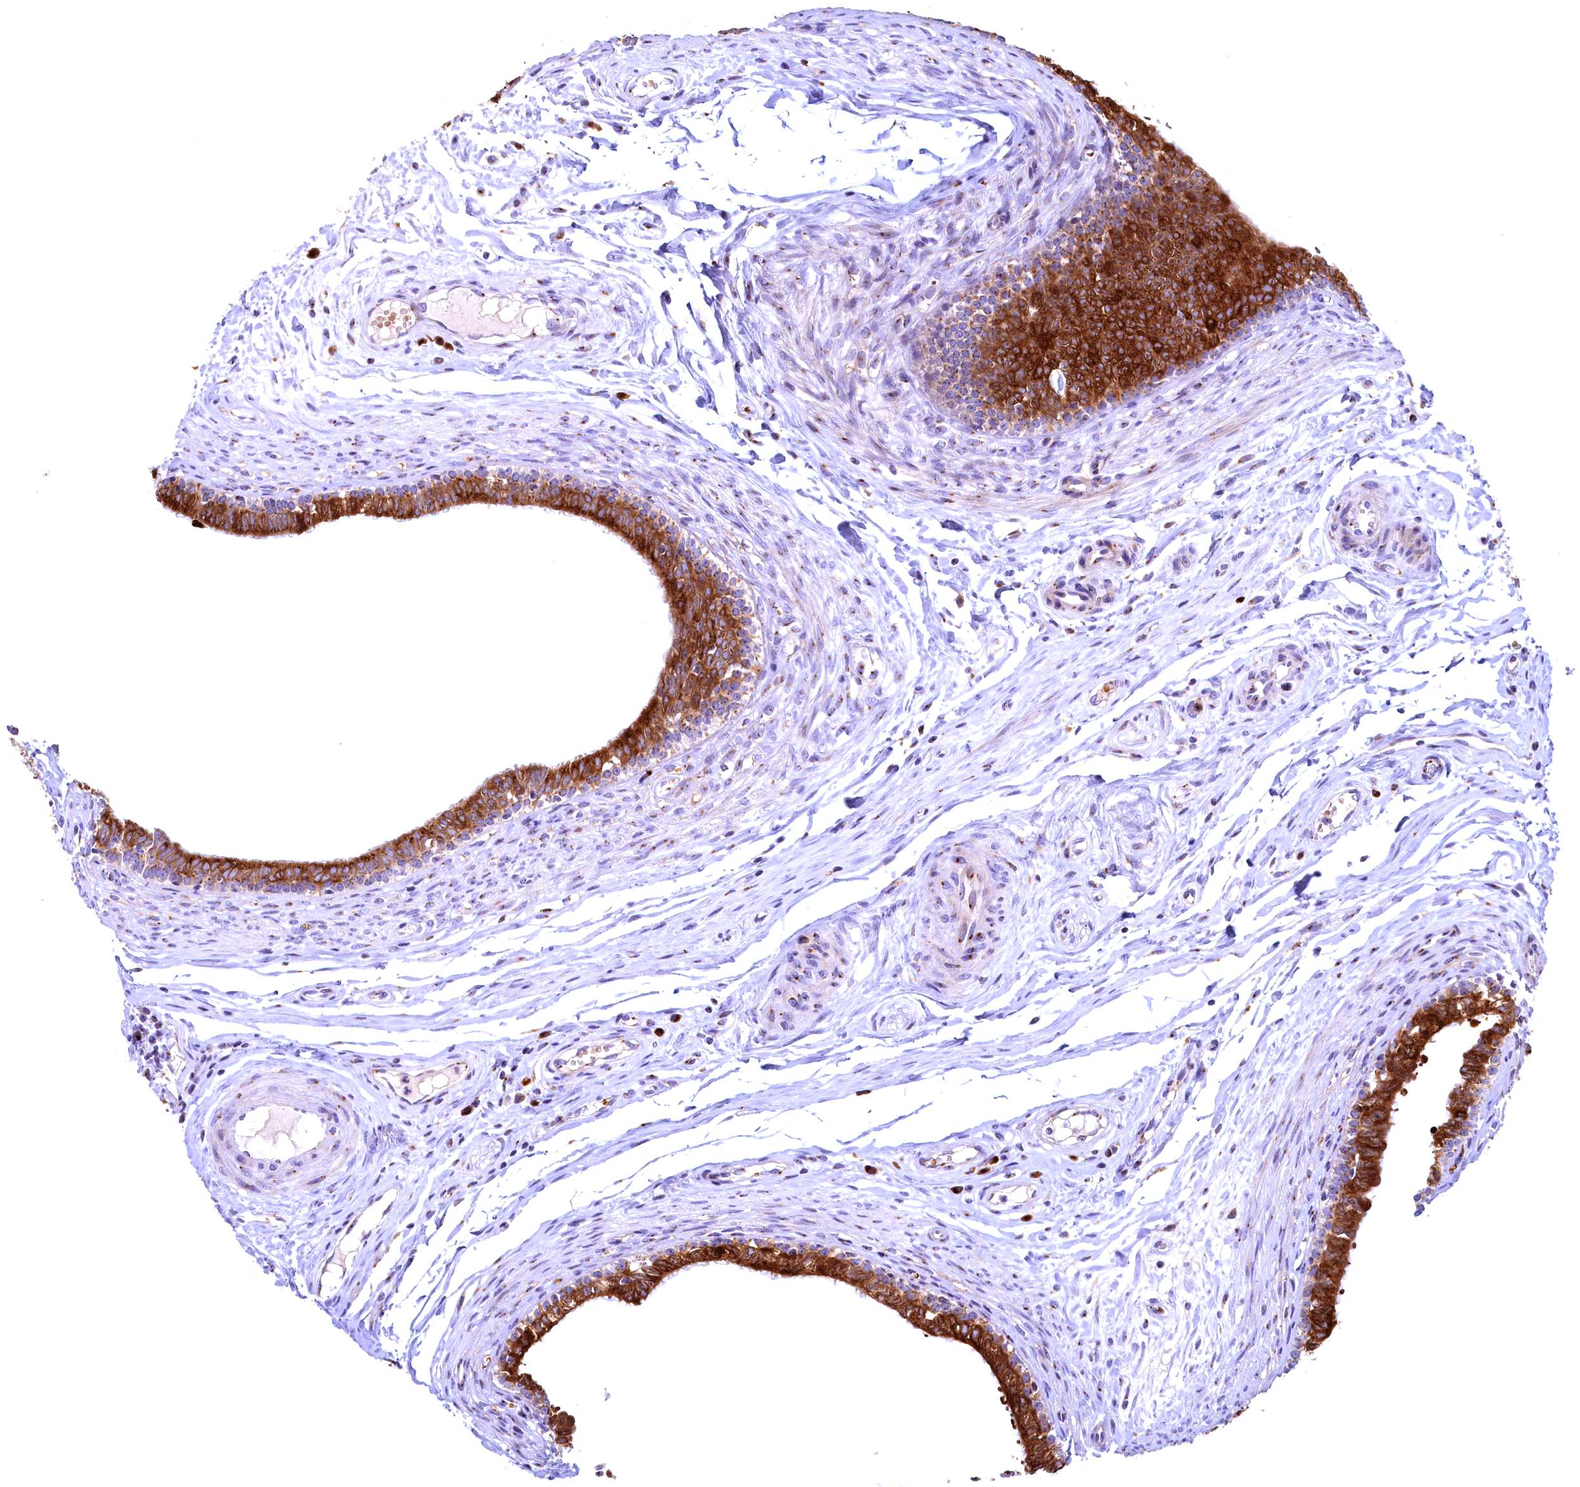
{"staining": {"intensity": "strong", "quantity": ">75%", "location": "cytoplasmic/membranous"}, "tissue": "epididymis", "cell_type": "Glandular cells", "image_type": "normal", "snomed": [{"axis": "morphology", "description": "Normal tissue, NOS"}, {"axis": "topography", "description": "Epididymis, spermatic cord, NOS"}], "caption": "DAB (3,3'-diaminobenzidine) immunohistochemical staining of benign human epididymis demonstrates strong cytoplasmic/membranous protein positivity in approximately >75% of glandular cells.", "gene": "BLVRB", "patient": {"sex": "male", "age": 22}}